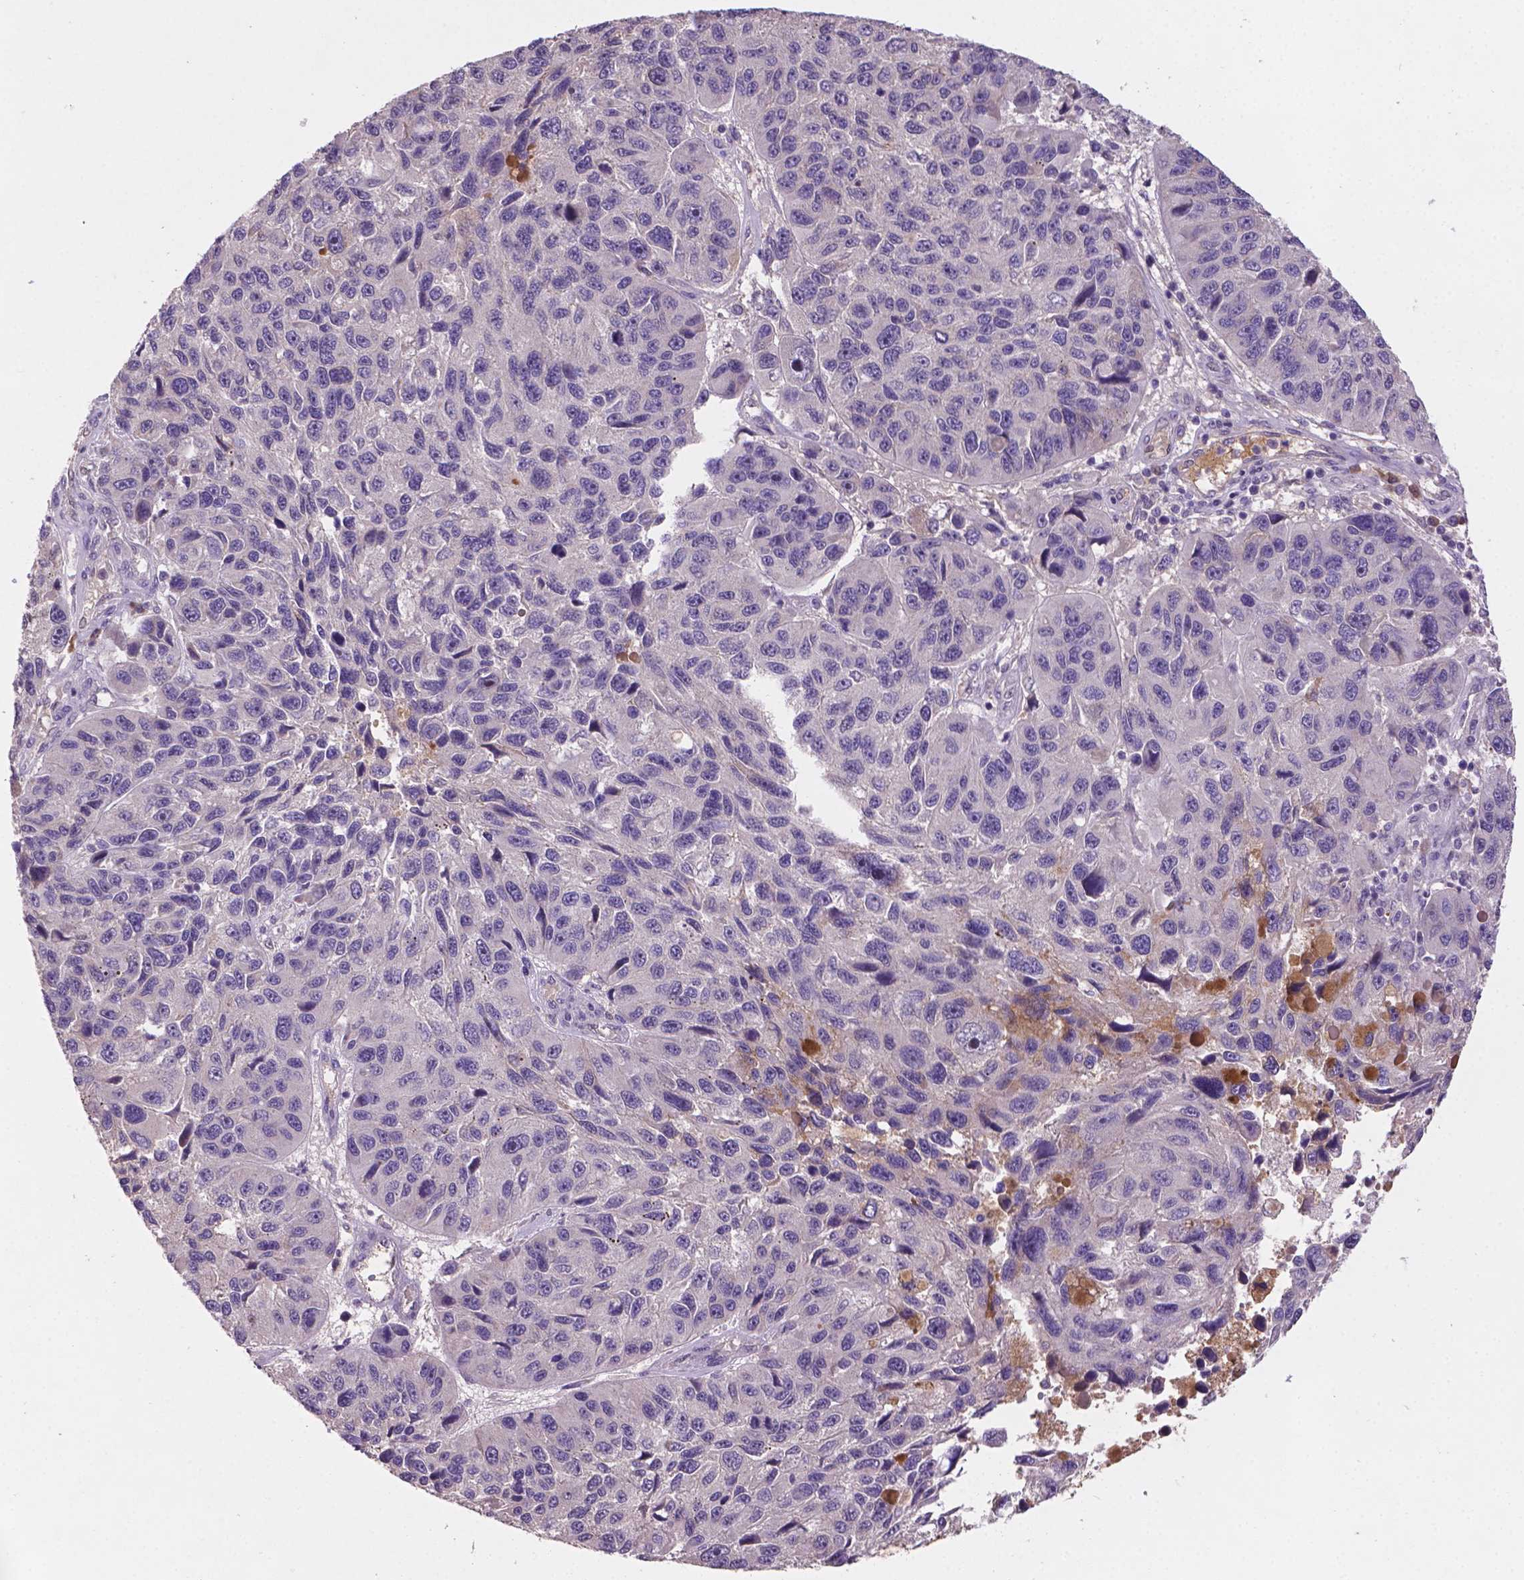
{"staining": {"intensity": "negative", "quantity": "none", "location": "none"}, "tissue": "melanoma", "cell_type": "Tumor cells", "image_type": "cancer", "snomed": [{"axis": "morphology", "description": "Malignant melanoma, NOS"}, {"axis": "topography", "description": "Skin"}], "caption": "DAB (3,3'-diaminobenzidine) immunohistochemical staining of human malignant melanoma displays no significant positivity in tumor cells.", "gene": "SOX17", "patient": {"sex": "male", "age": 53}}